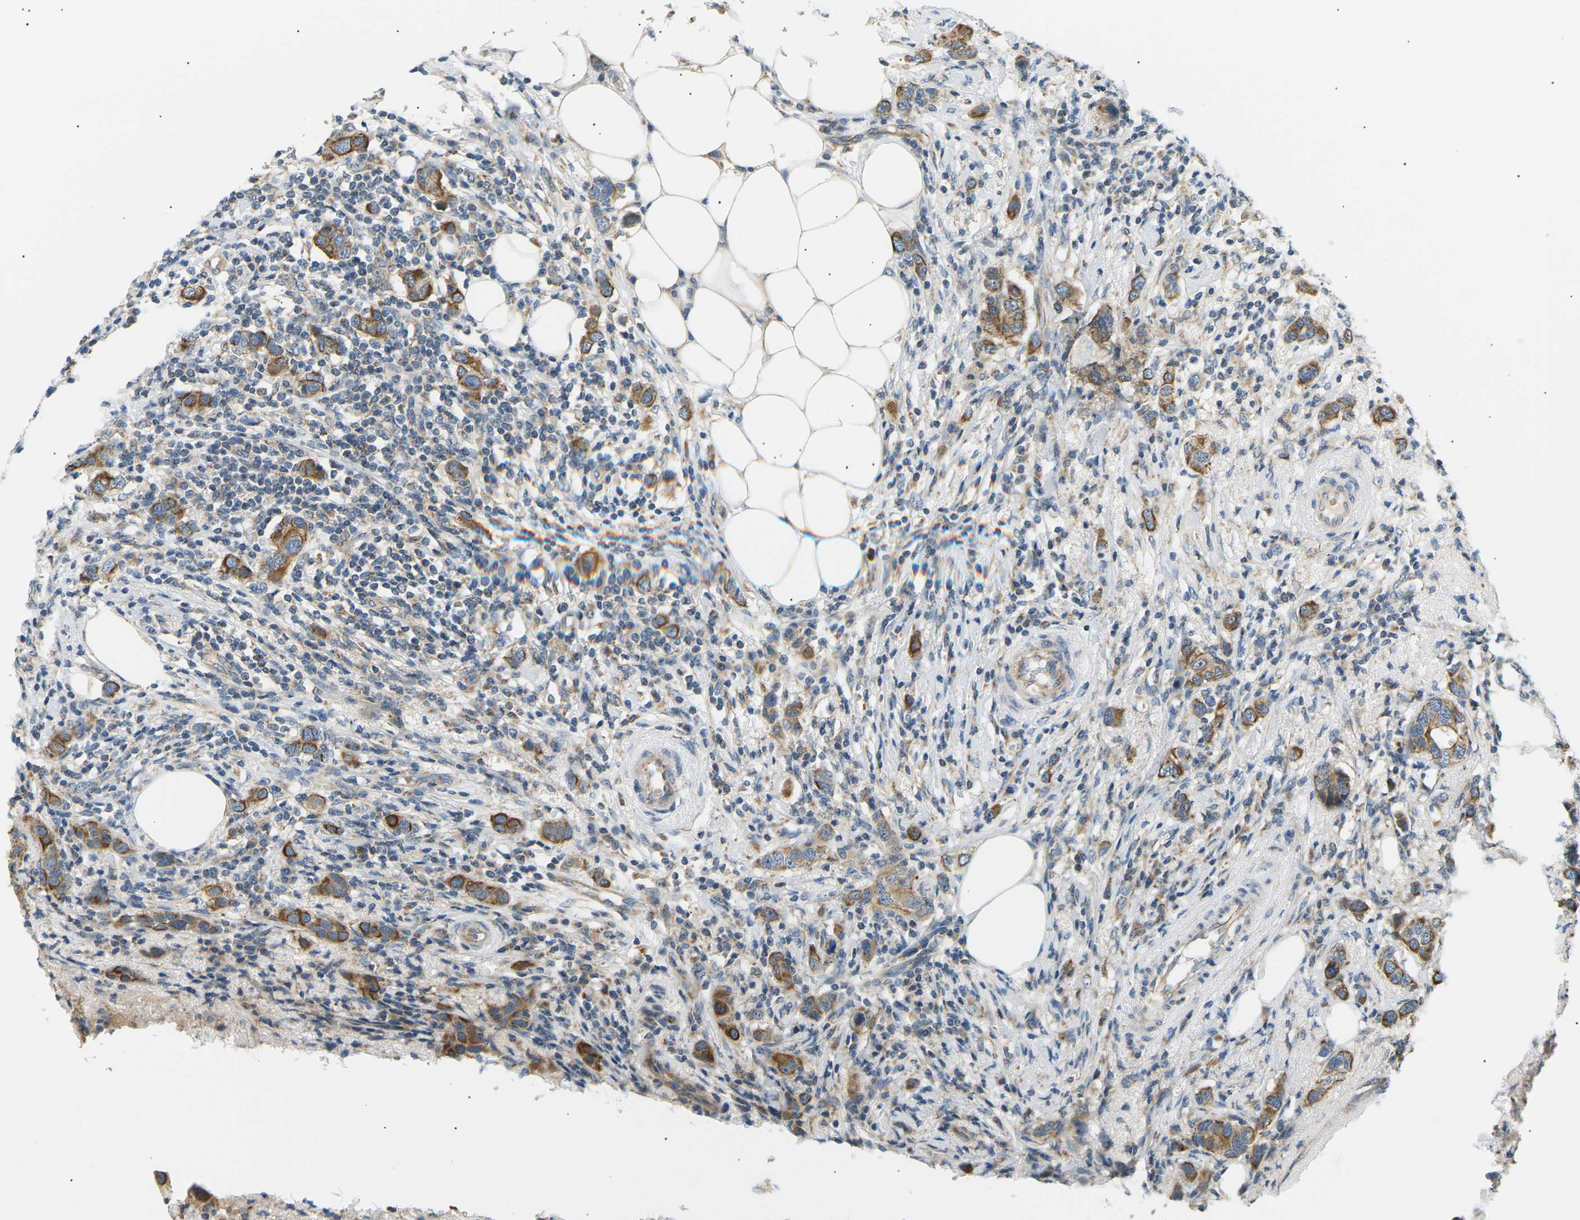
{"staining": {"intensity": "moderate", "quantity": ">75%", "location": "cytoplasmic/membranous"}, "tissue": "breast cancer", "cell_type": "Tumor cells", "image_type": "cancer", "snomed": [{"axis": "morphology", "description": "Duct carcinoma"}, {"axis": "topography", "description": "Breast"}], "caption": "Human breast cancer stained for a protein (brown) exhibits moderate cytoplasmic/membranous positive expression in about >75% of tumor cells.", "gene": "TBC1D8", "patient": {"sex": "female", "age": 50}}